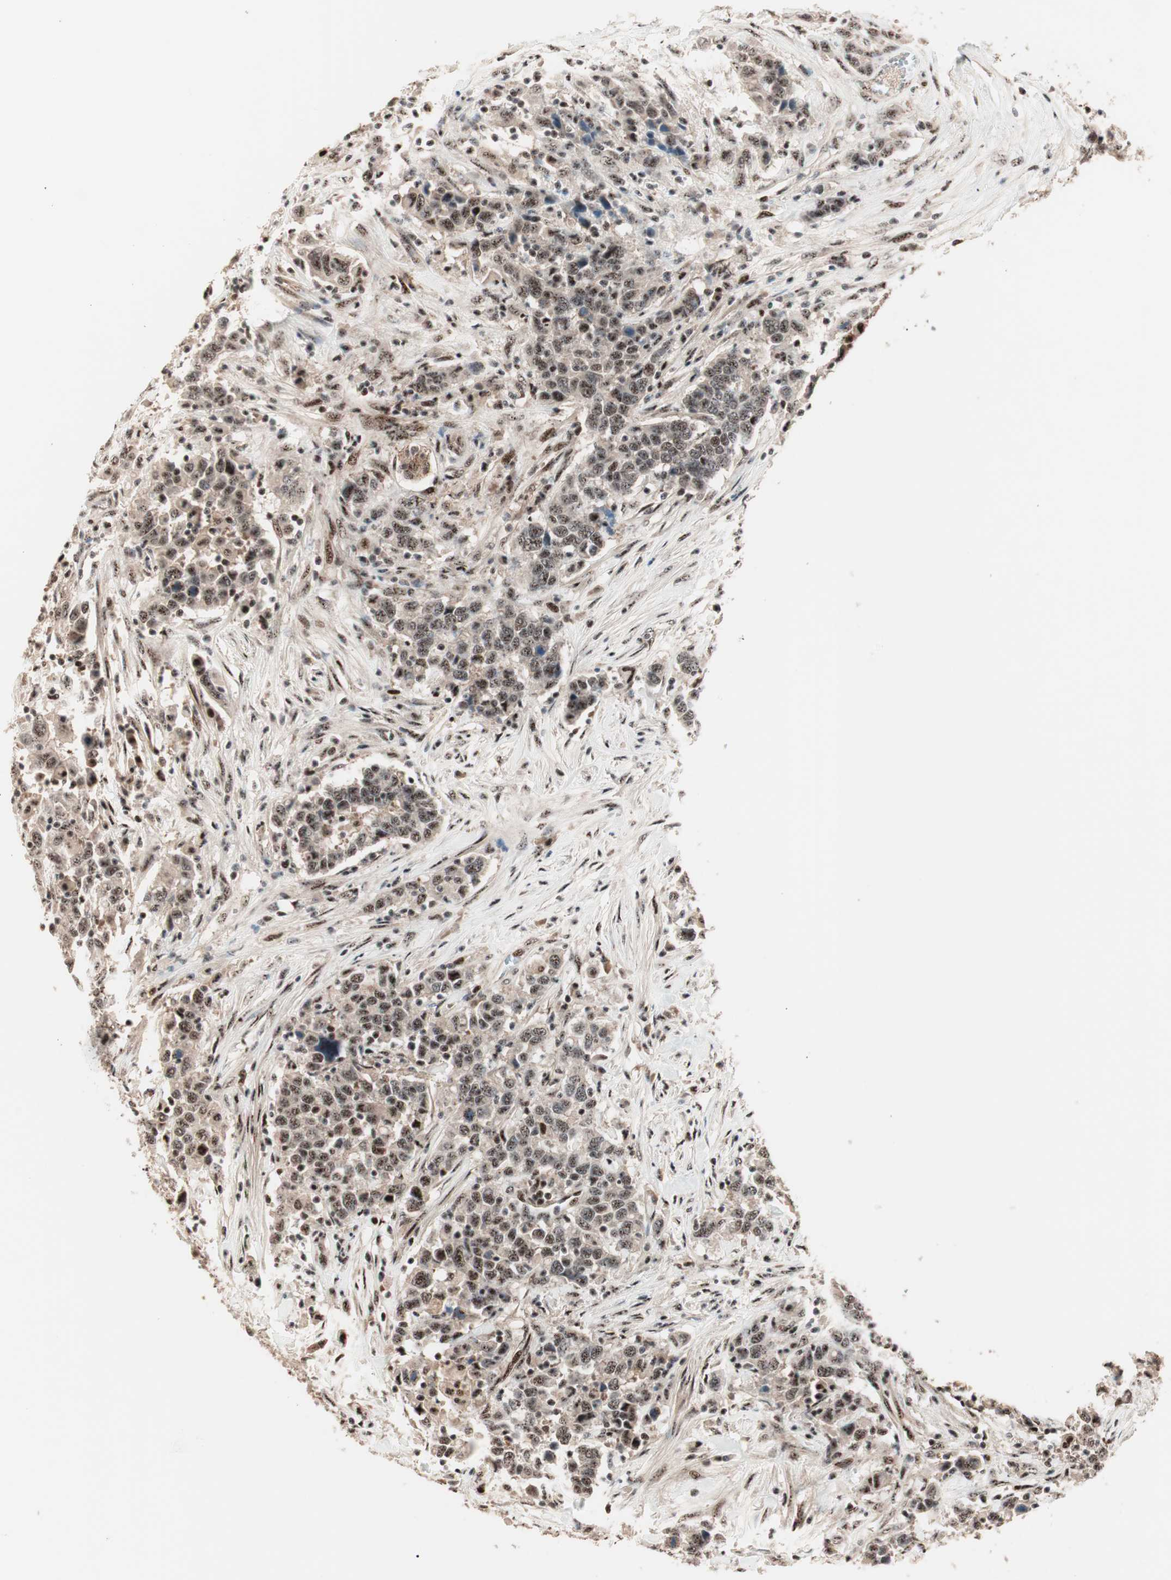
{"staining": {"intensity": "moderate", "quantity": ">75%", "location": "nuclear"}, "tissue": "urothelial cancer", "cell_type": "Tumor cells", "image_type": "cancer", "snomed": [{"axis": "morphology", "description": "Urothelial carcinoma, High grade"}, {"axis": "topography", "description": "Urinary bladder"}], "caption": "Immunohistochemical staining of human urothelial cancer exhibits medium levels of moderate nuclear protein staining in about >75% of tumor cells. The staining is performed using DAB brown chromogen to label protein expression. The nuclei are counter-stained blue using hematoxylin.", "gene": "NR5A2", "patient": {"sex": "male", "age": 61}}